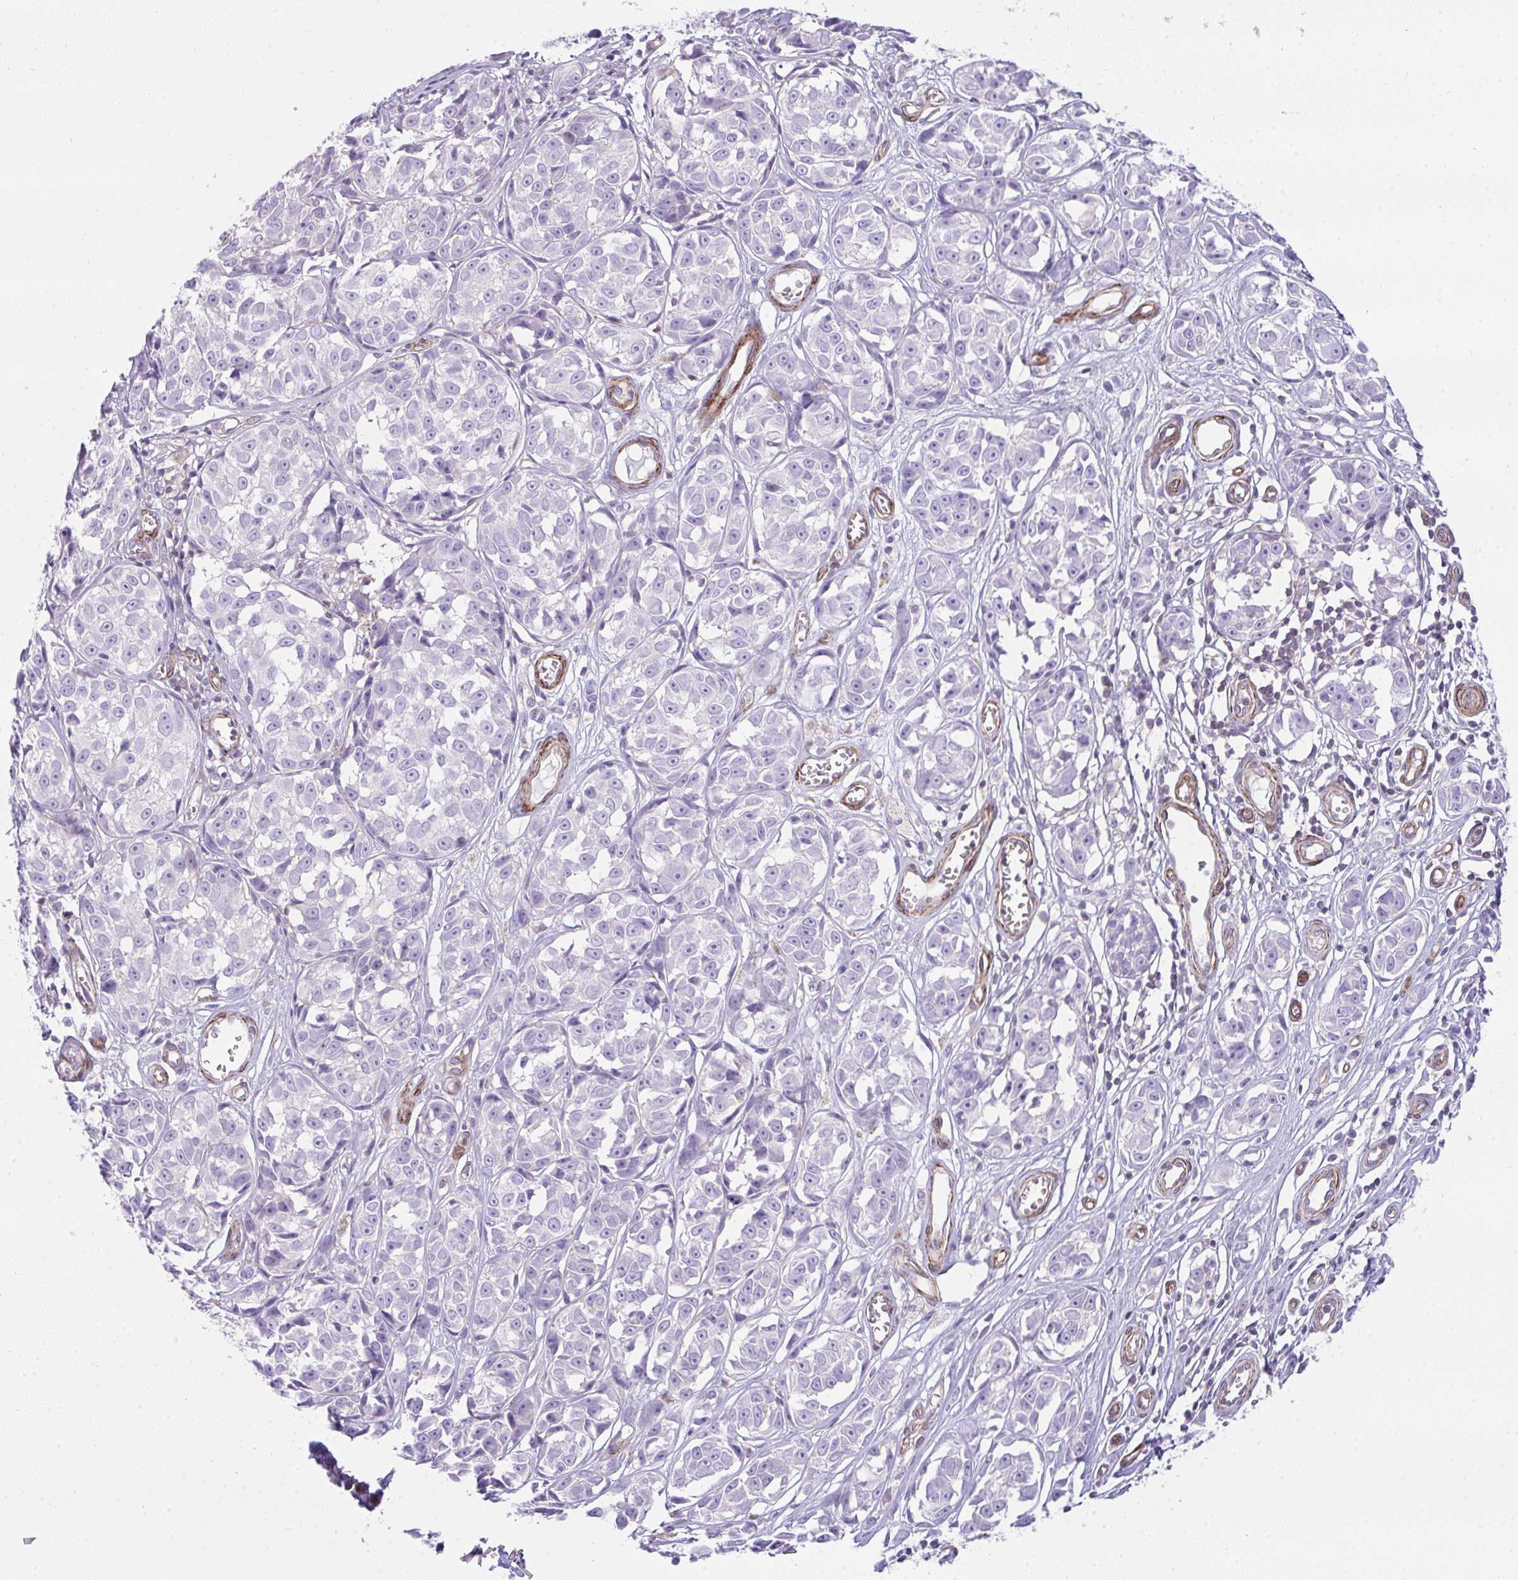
{"staining": {"intensity": "negative", "quantity": "none", "location": "none"}, "tissue": "melanoma", "cell_type": "Tumor cells", "image_type": "cancer", "snomed": [{"axis": "morphology", "description": "Malignant melanoma, NOS"}, {"axis": "topography", "description": "Skin"}], "caption": "High power microscopy histopathology image of an immunohistochemistry photomicrograph of malignant melanoma, revealing no significant positivity in tumor cells.", "gene": "CDRT15", "patient": {"sex": "male", "age": 73}}